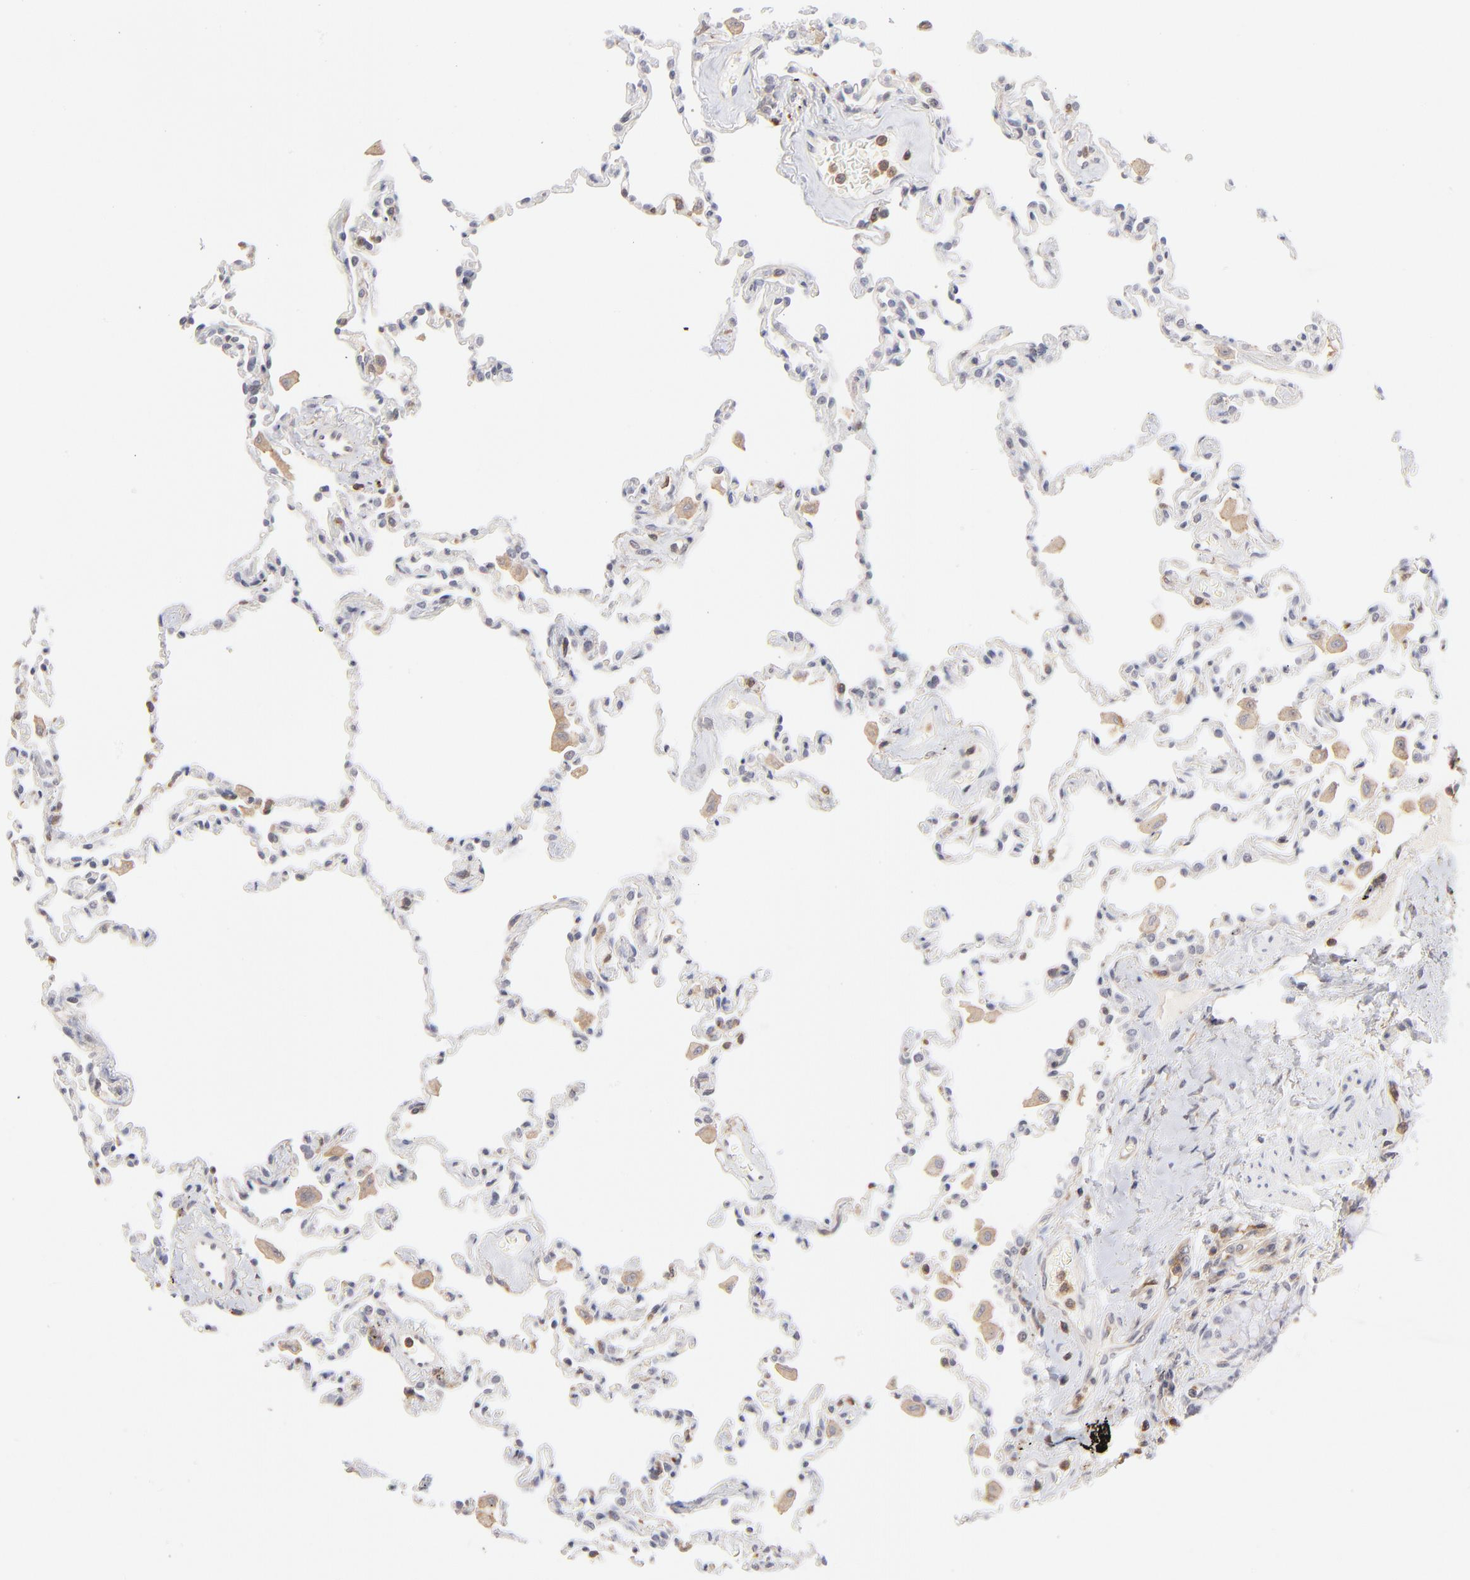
{"staining": {"intensity": "negative", "quantity": "none", "location": "none"}, "tissue": "lung", "cell_type": "Alveolar cells", "image_type": "normal", "snomed": [{"axis": "morphology", "description": "Normal tissue, NOS"}, {"axis": "topography", "description": "Lung"}], "caption": "High power microscopy micrograph of an immunohistochemistry micrograph of benign lung, revealing no significant expression in alveolar cells. (DAB immunohistochemistry (IHC), high magnification).", "gene": "WIPF1", "patient": {"sex": "male", "age": 59}}